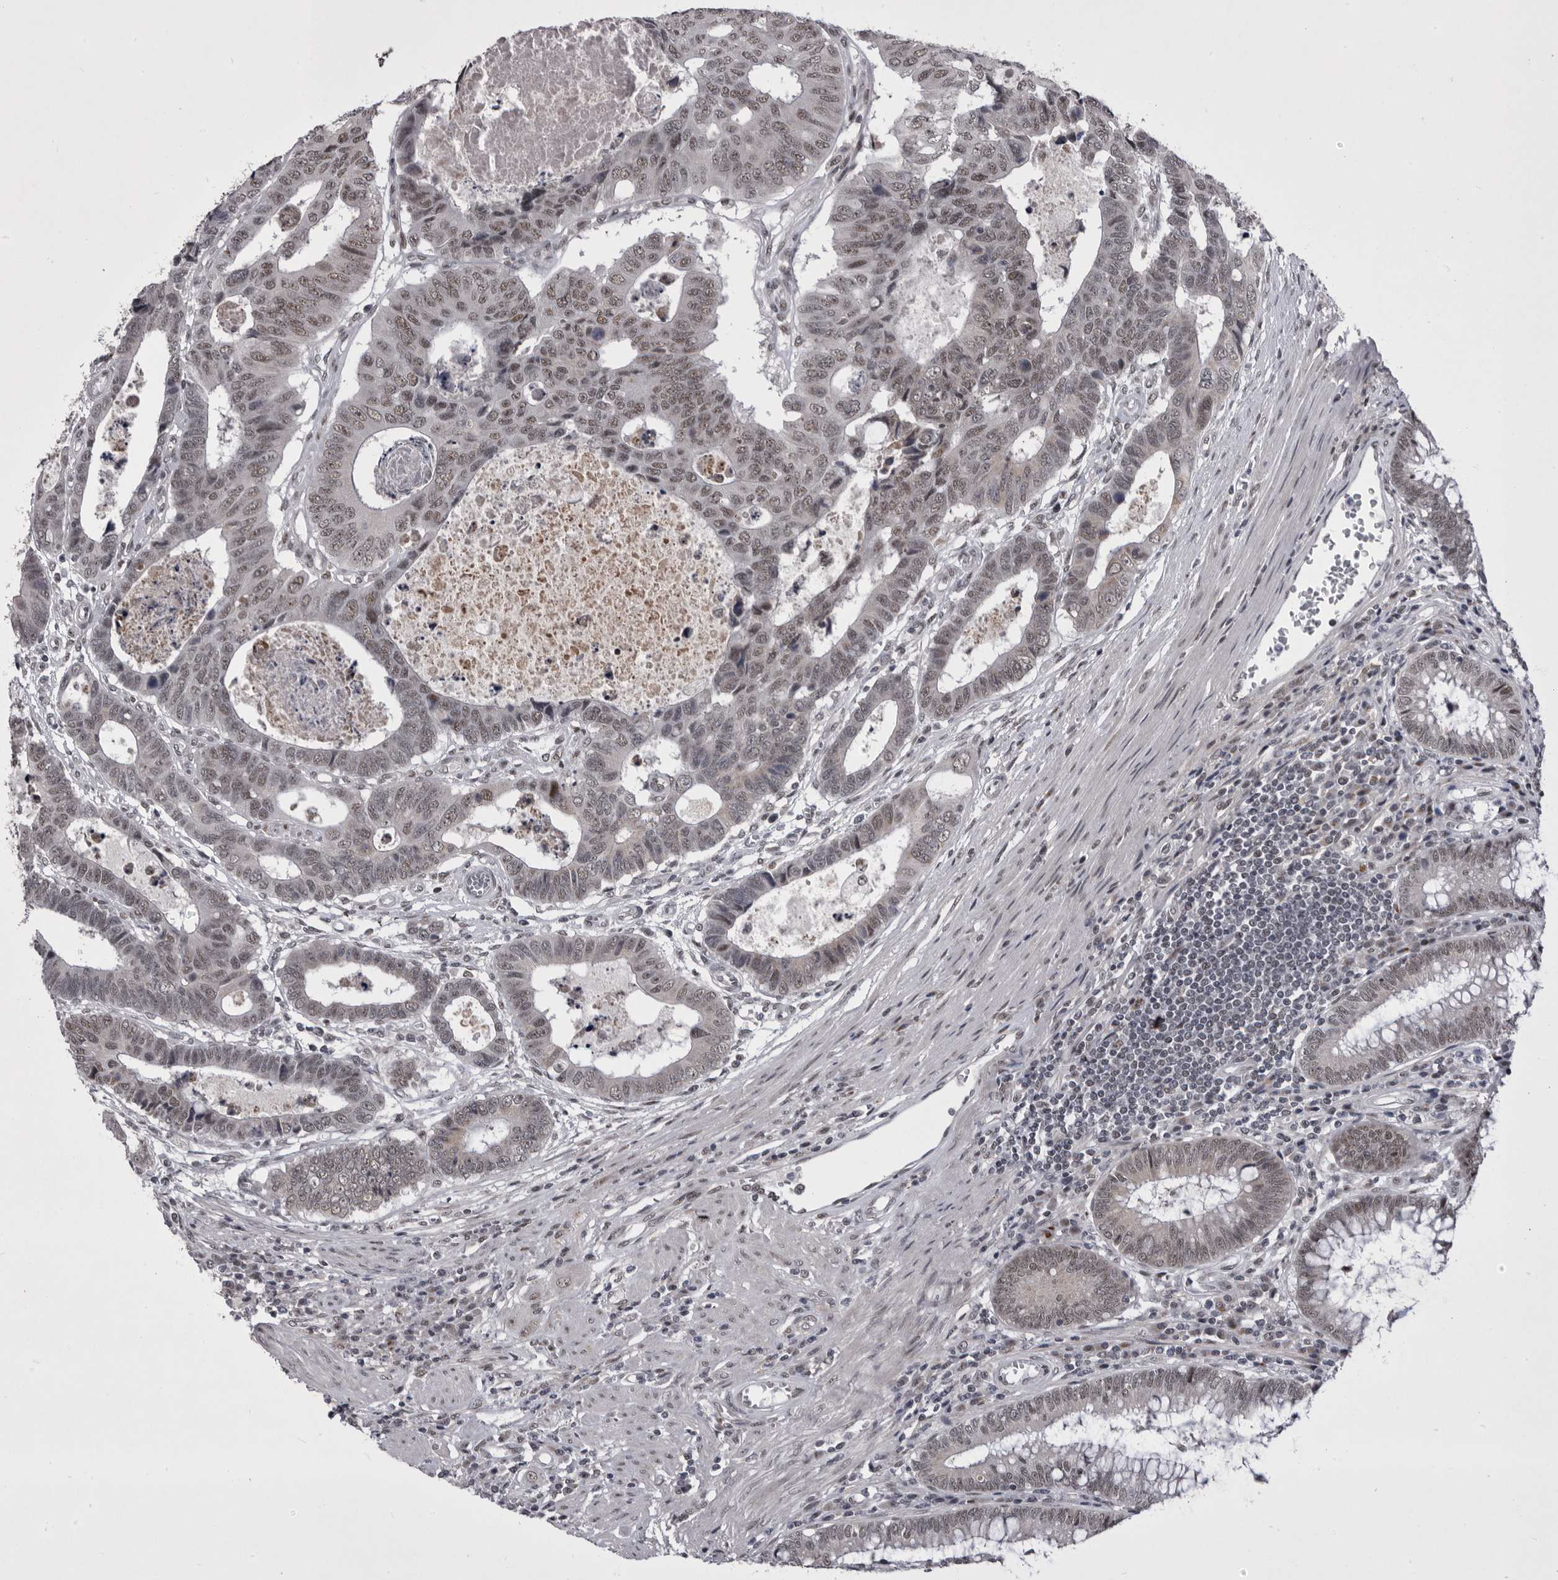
{"staining": {"intensity": "weak", "quantity": "25%-75%", "location": "nuclear"}, "tissue": "colorectal cancer", "cell_type": "Tumor cells", "image_type": "cancer", "snomed": [{"axis": "morphology", "description": "Adenocarcinoma, NOS"}, {"axis": "topography", "description": "Rectum"}], "caption": "This is a photomicrograph of immunohistochemistry (IHC) staining of colorectal cancer, which shows weak expression in the nuclear of tumor cells.", "gene": "PRPF3", "patient": {"sex": "male", "age": 84}}